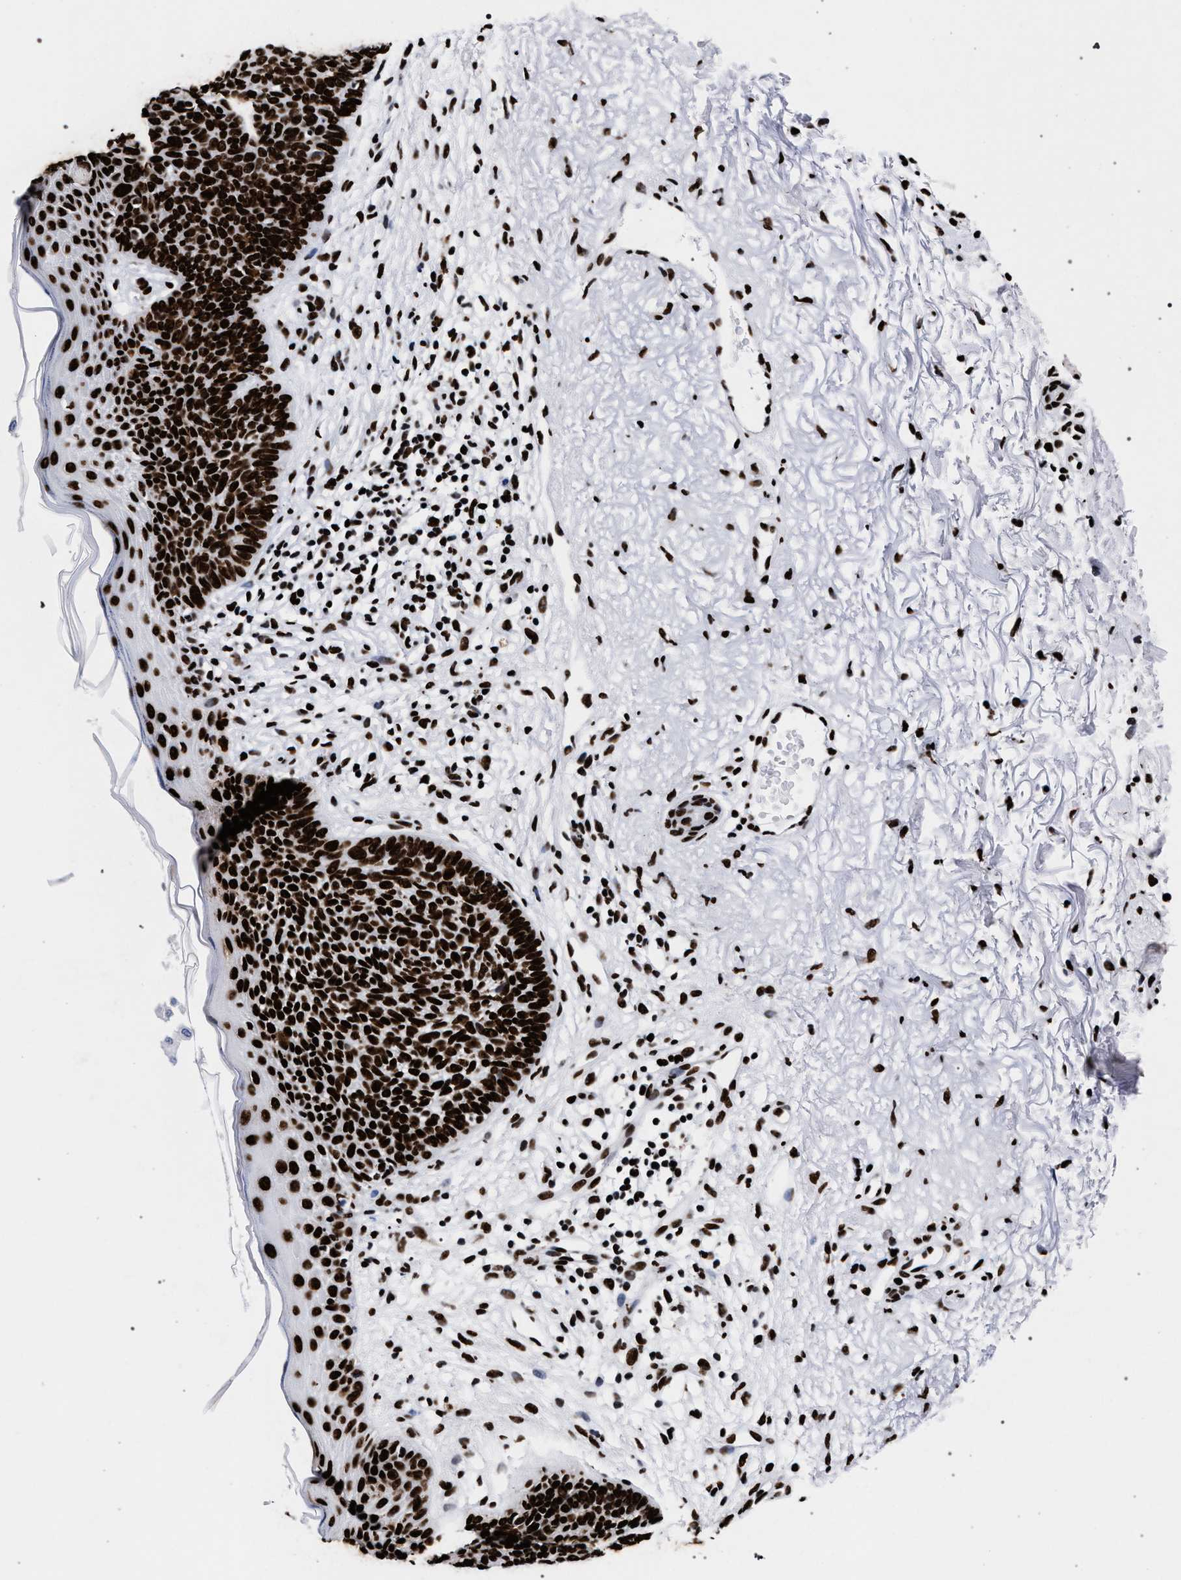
{"staining": {"intensity": "strong", "quantity": ">75%", "location": "nuclear"}, "tissue": "skin cancer", "cell_type": "Tumor cells", "image_type": "cancer", "snomed": [{"axis": "morphology", "description": "Basal cell carcinoma"}, {"axis": "topography", "description": "Skin"}], "caption": "Immunohistochemistry (IHC) (DAB (3,3'-diaminobenzidine)) staining of skin cancer exhibits strong nuclear protein positivity in approximately >75% of tumor cells.", "gene": "HNRNPA1", "patient": {"sex": "female", "age": 70}}